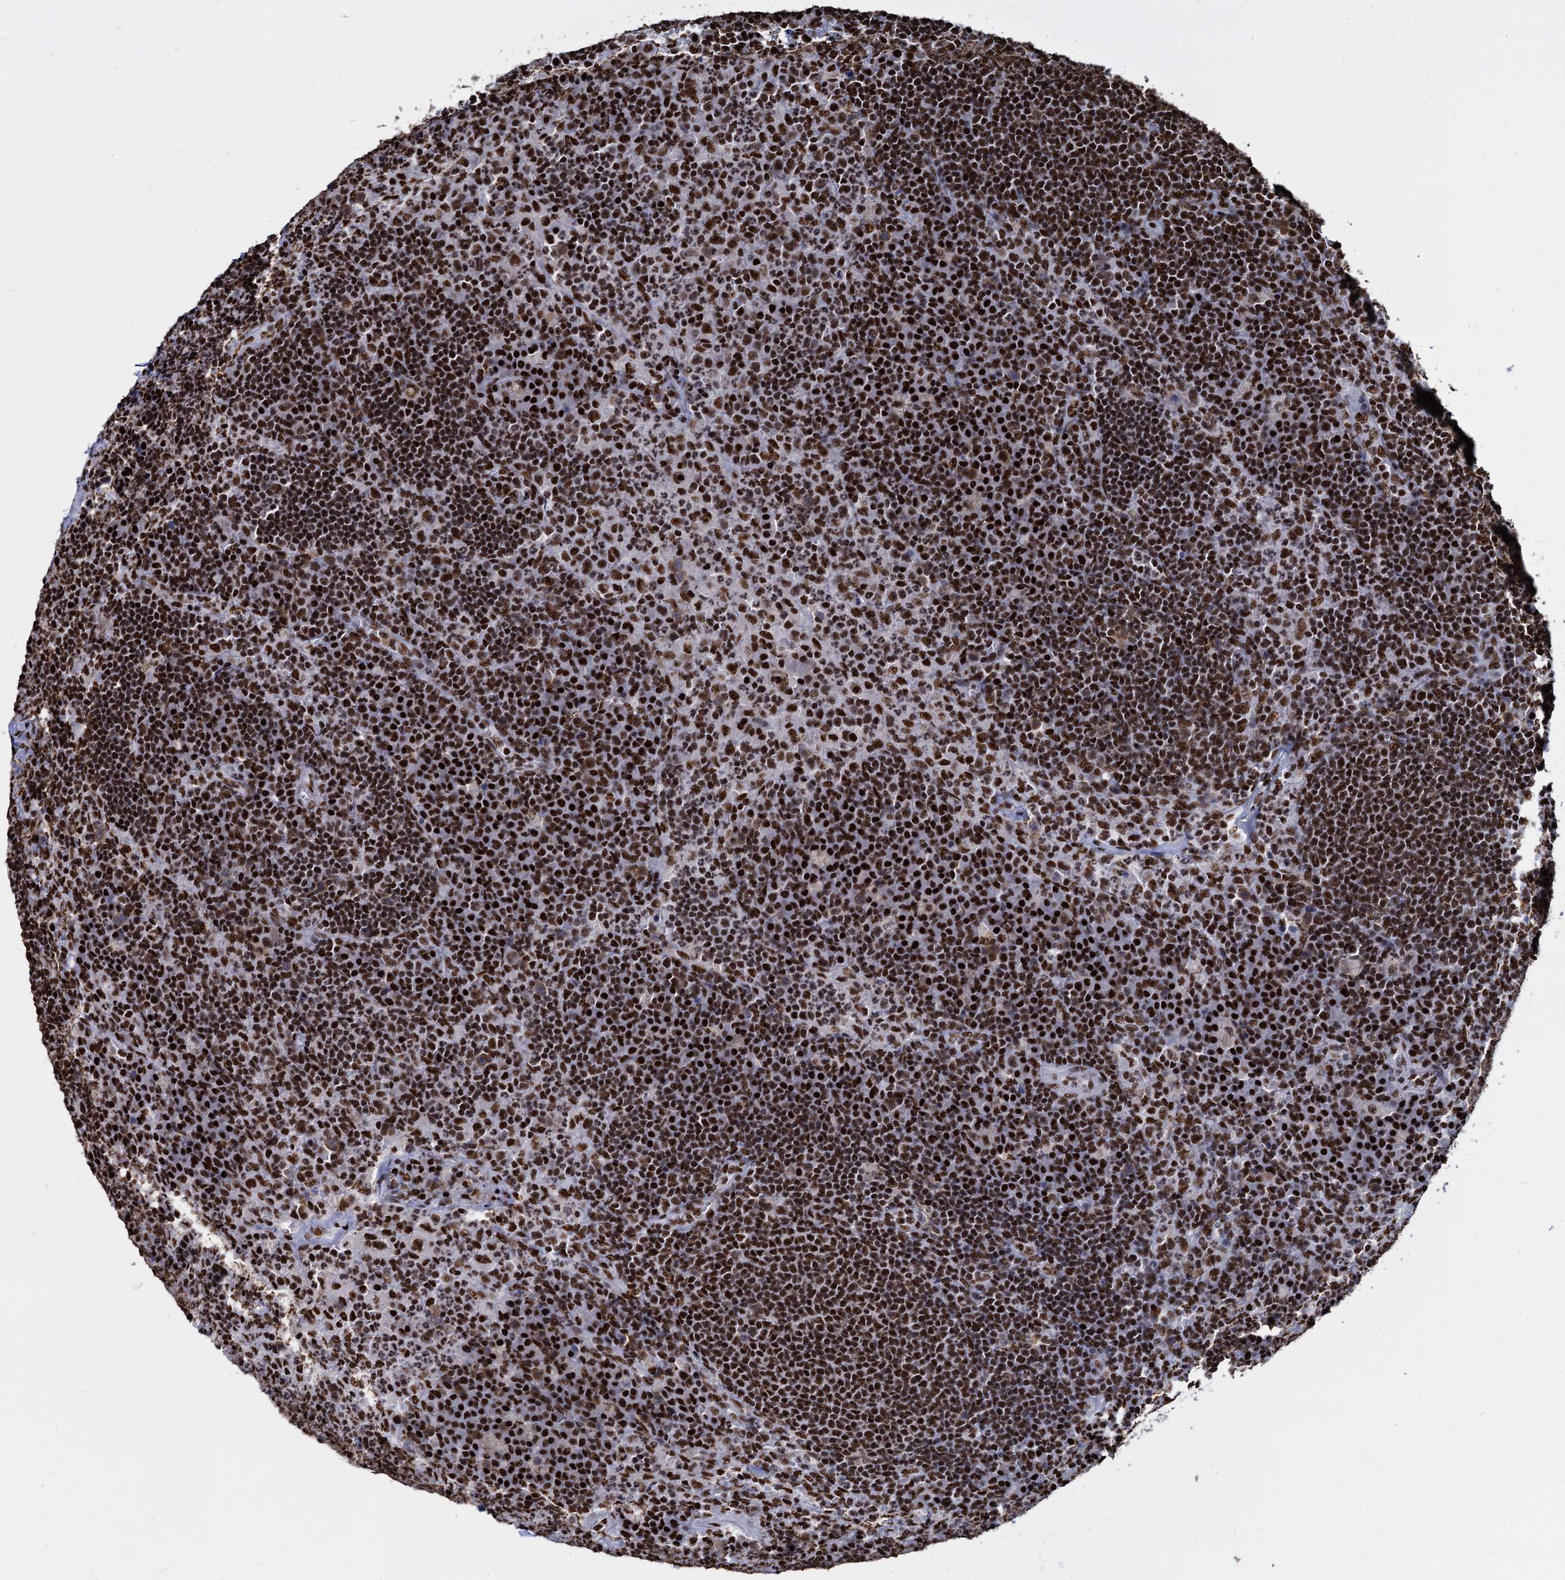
{"staining": {"intensity": "moderate", "quantity": ">75%", "location": "nuclear"}, "tissue": "lymph node", "cell_type": "Germinal center cells", "image_type": "normal", "snomed": [{"axis": "morphology", "description": "Normal tissue, NOS"}, {"axis": "topography", "description": "Lymph node"}], "caption": "Normal lymph node reveals moderate nuclear staining in about >75% of germinal center cells.", "gene": "DCPS", "patient": {"sex": "female", "age": 70}}